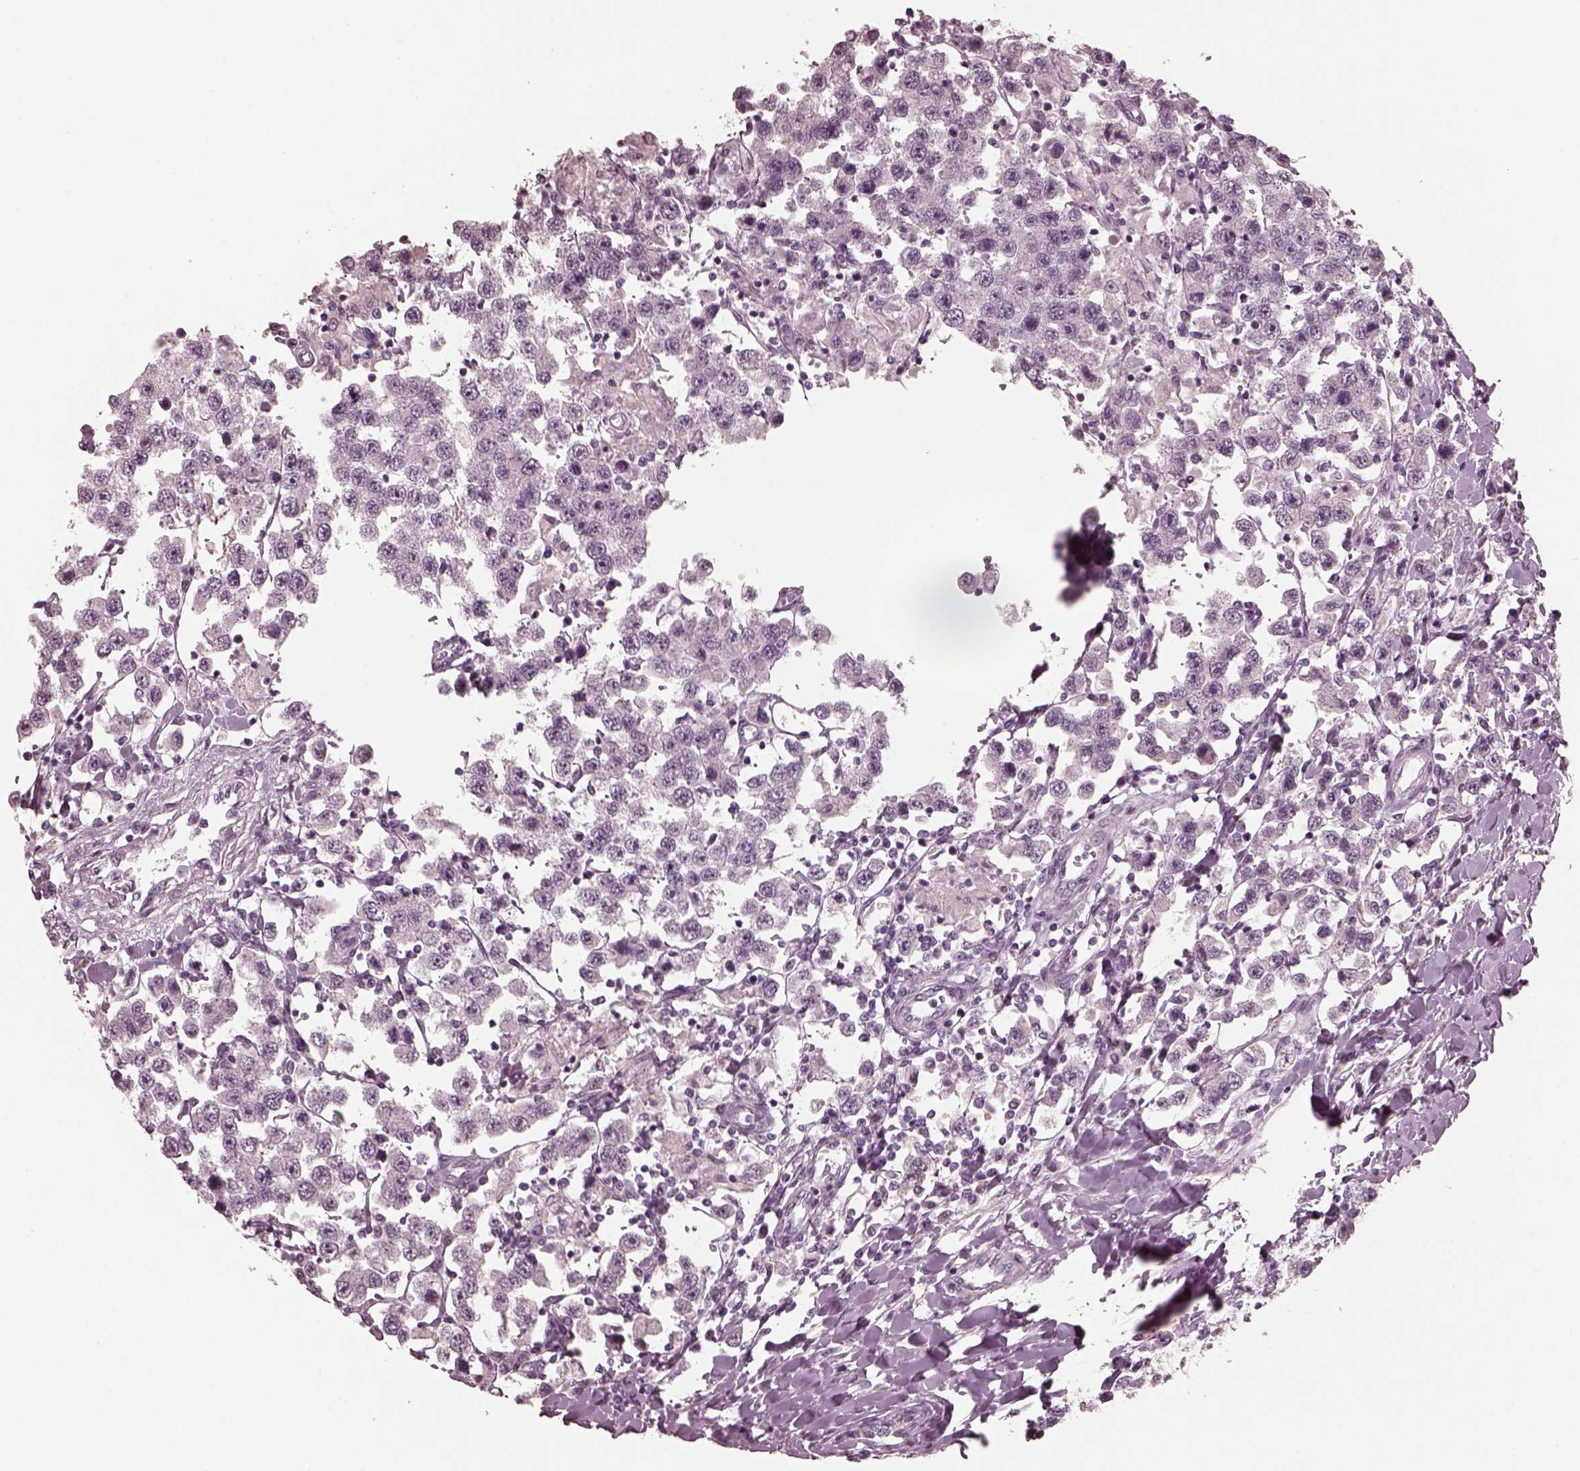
{"staining": {"intensity": "negative", "quantity": "none", "location": "none"}, "tissue": "testis cancer", "cell_type": "Tumor cells", "image_type": "cancer", "snomed": [{"axis": "morphology", "description": "Seminoma, NOS"}, {"axis": "topography", "description": "Testis"}], "caption": "The histopathology image exhibits no staining of tumor cells in testis cancer (seminoma).", "gene": "CGA", "patient": {"sex": "male", "age": 45}}